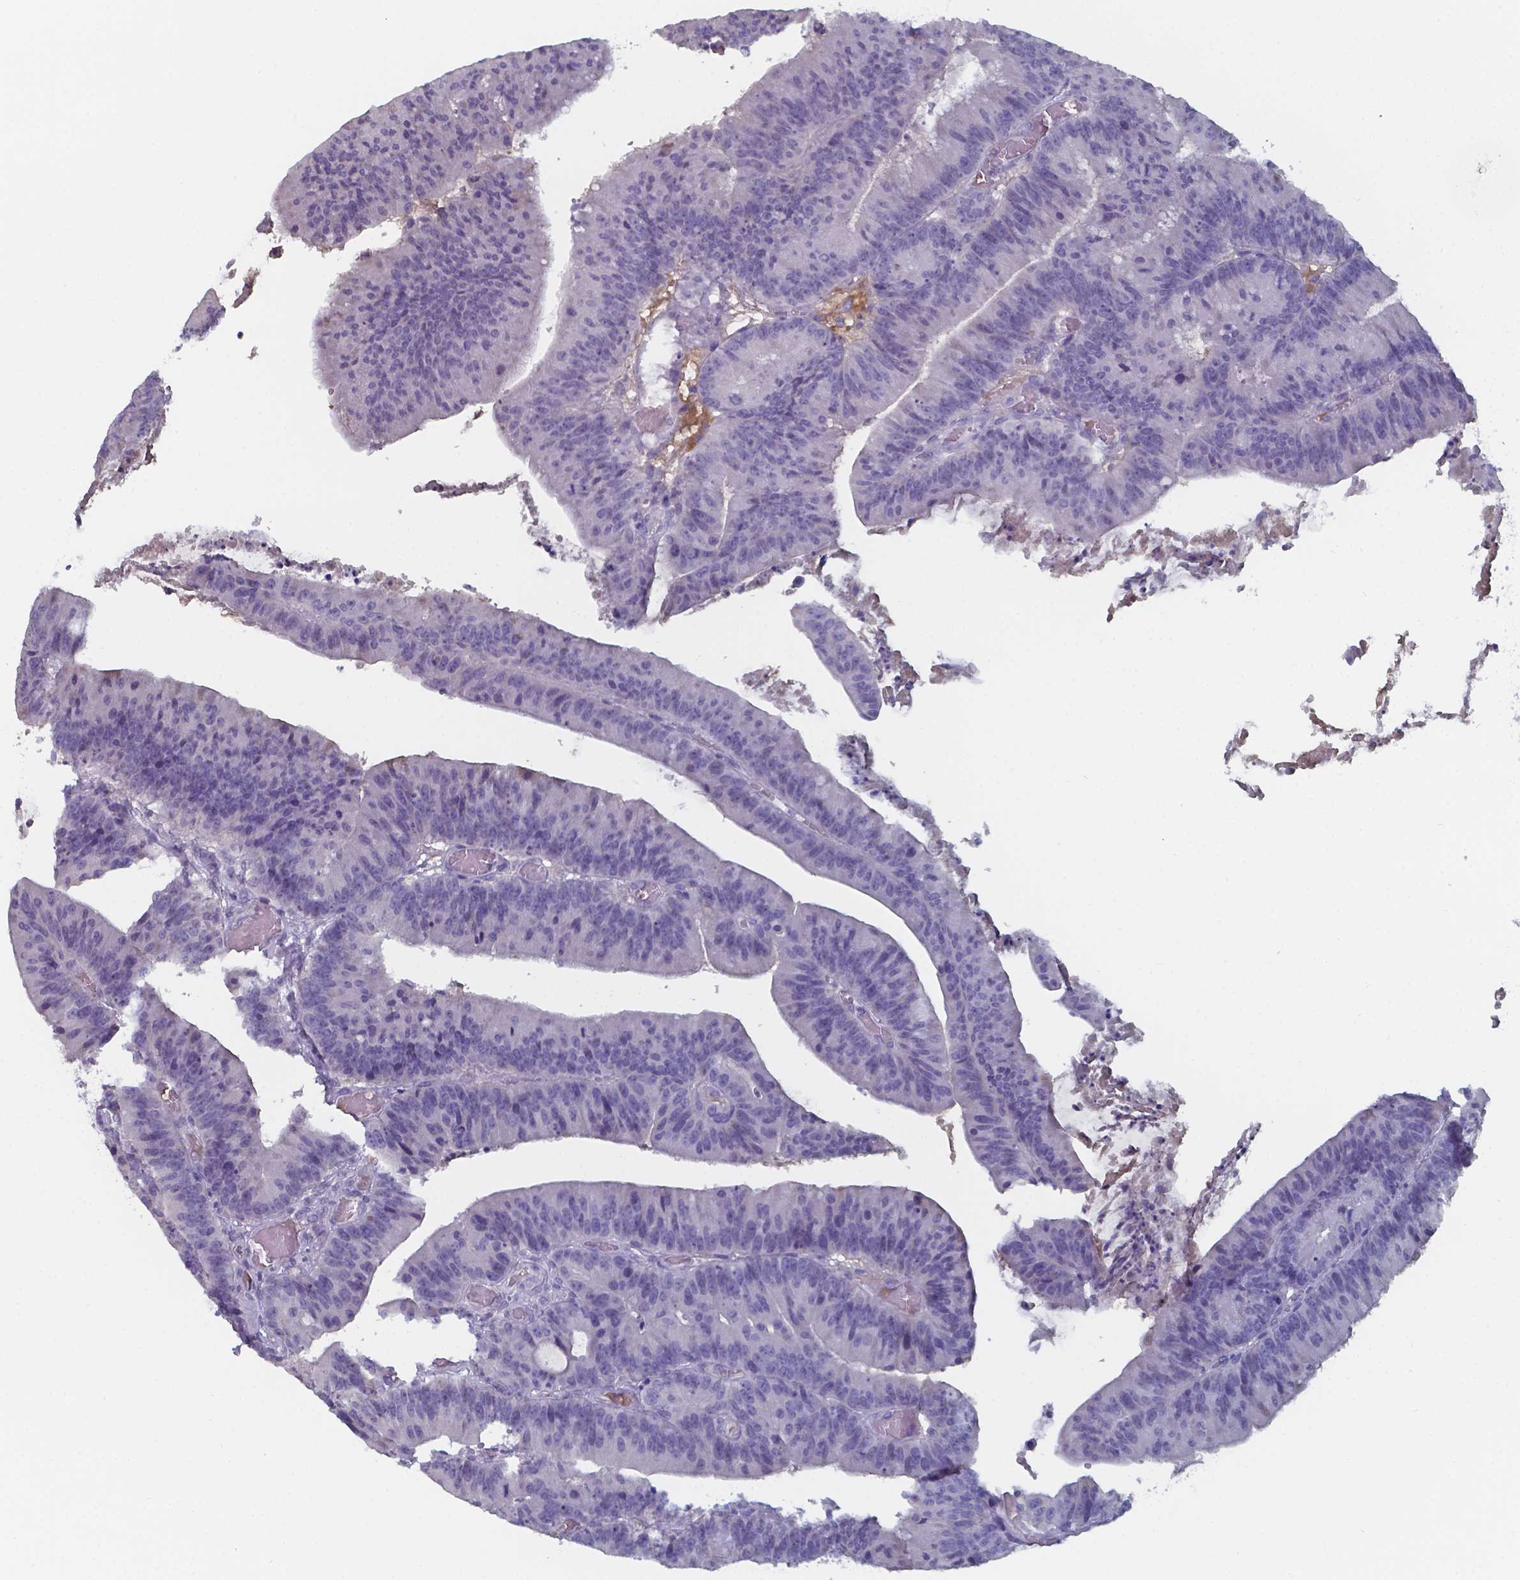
{"staining": {"intensity": "negative", "quantity": "none", "location": "none"}, "tissue": "colorectal cancer", "cell_type": "Tumor cells", "image_type": "cancer", "snomed": [{"axis": "morphology", "description": "Adenocarcinoma, NOS"}, {"axis": "topography", "description": "Colon"}], "caption": "Human colorectal cancer (adenocarcinoma) stained for a protein using immunohistochemistry reveals no positivity in tumor cells.", "gene": "BTBD17", "patient": {"sex": "female", "age": 78}}